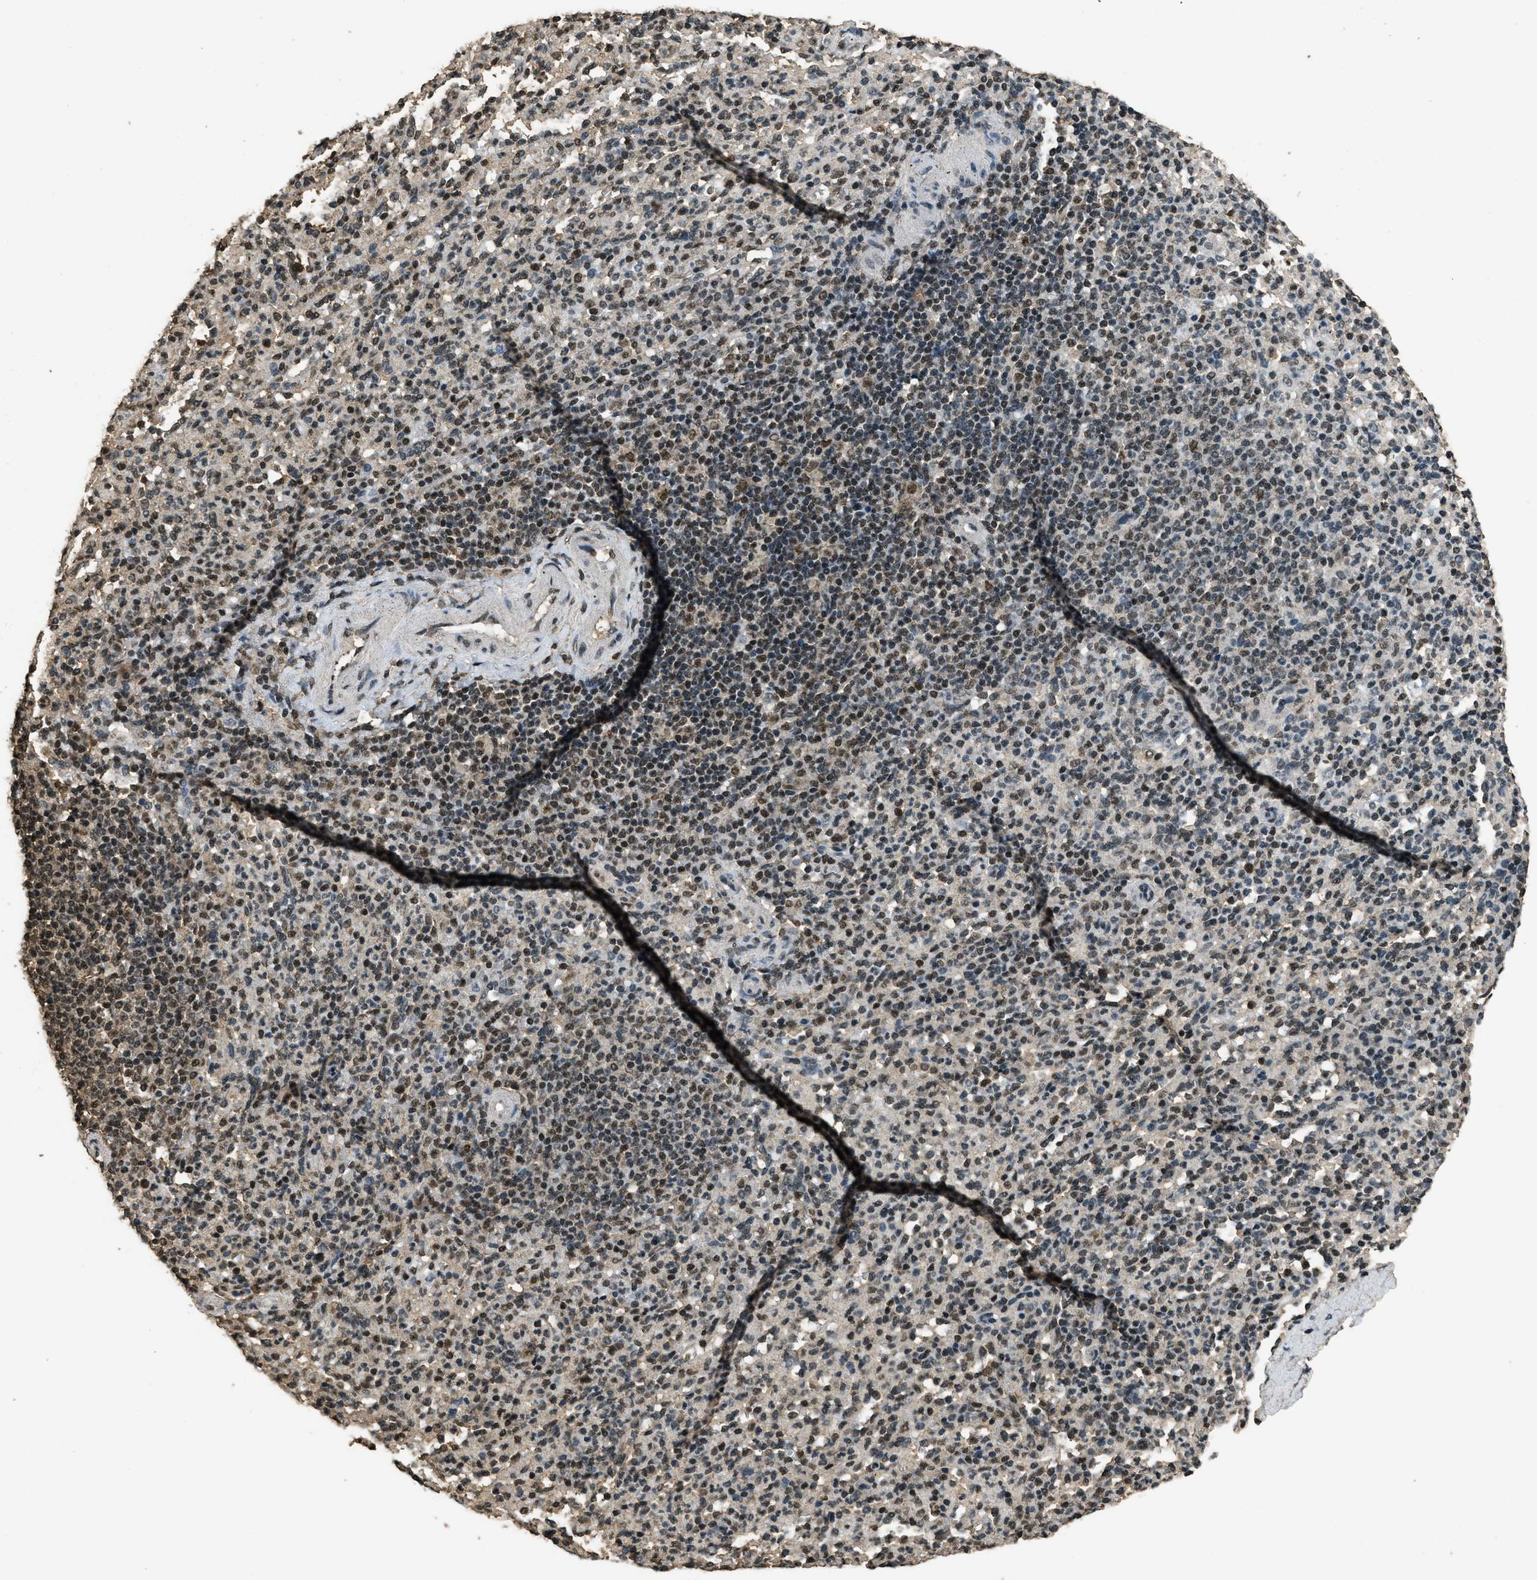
{"staining": {"intensity": "strong", "quantity": "25%-75%", "location": "nuclear"}, "tissue": "spleen", "cell_type": "Cells in red pulp", "image_type": "normal", "snomed": [{"axis": "morphology", "description": "Normal tissue, NOS"}, {"axis": "topography", "description": "Spleen"}], "caption": "Brown immunohistochemical staining in normal human spleen displays strong nuclear positivity in approximately 25%-75% of cells in red pulp. Using DAB (3,3'-diaminobenzidine) (brown) and hematoxylin (blue) stains, captured at high magnification using brightfield microscopy.", "gene": "MYB", "patient": {"sex": "male", "age": 36}}